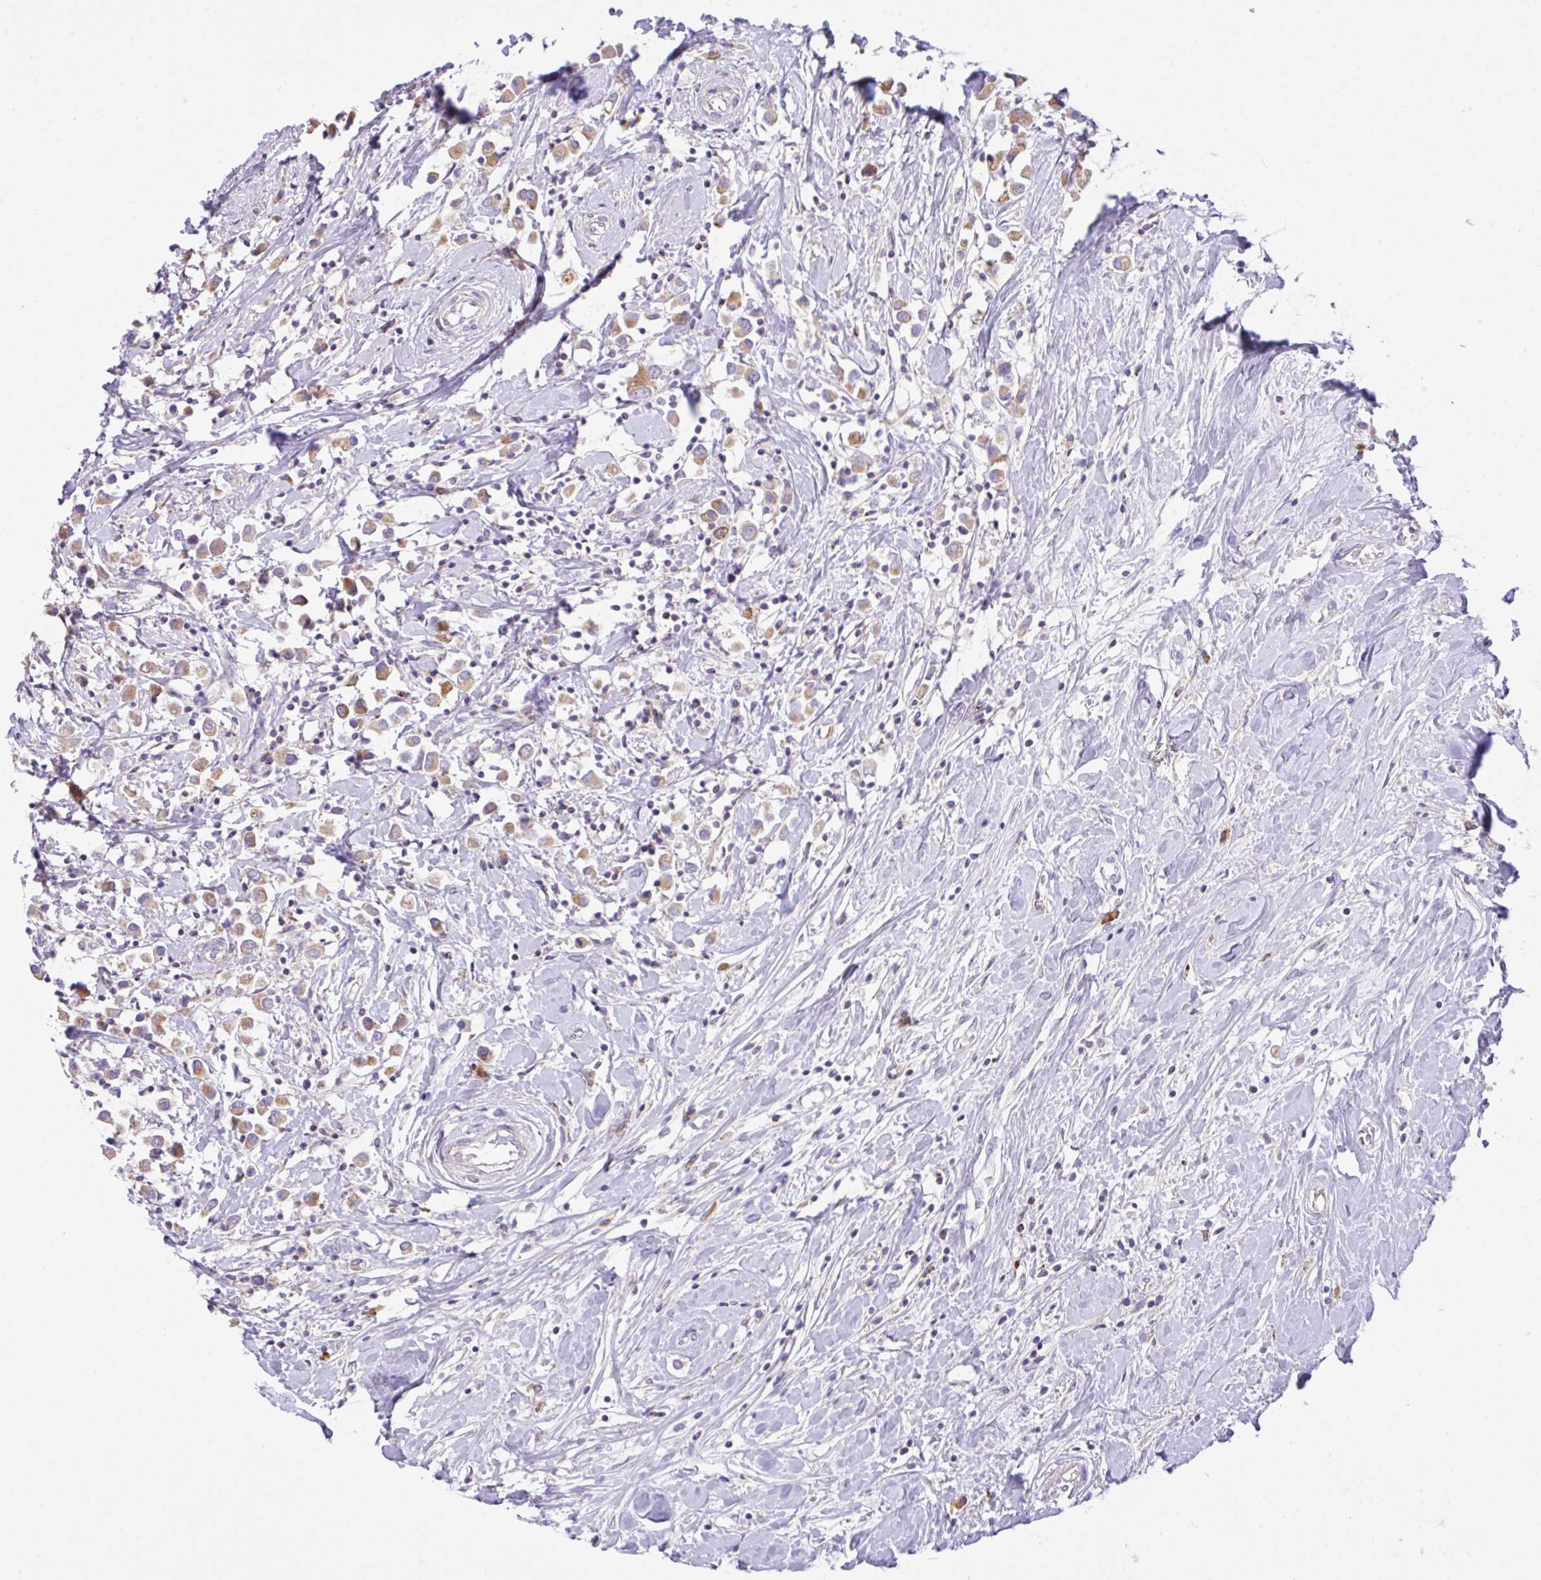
{"staining": {"intensity": "moderate", "quantity": ">75%", "location": "cytoplasmic/membranous"}, "tissue": "breast cancer", "cell_type": "Tumor cells", "image_type": "cancer", "snomed": [{"axis": "morphology", "description": "Duct carcinoma"}, {"axis": "topography", "description": "Breast"}], "caption": "IHC of human breast invasive ductal carcinoma displays medium levels of moderate cytoplasmic/membranous staining in approximately >75% of tumor cells.", "gene": "CHDH", "patient": {"sex": "female", "age": 61}}